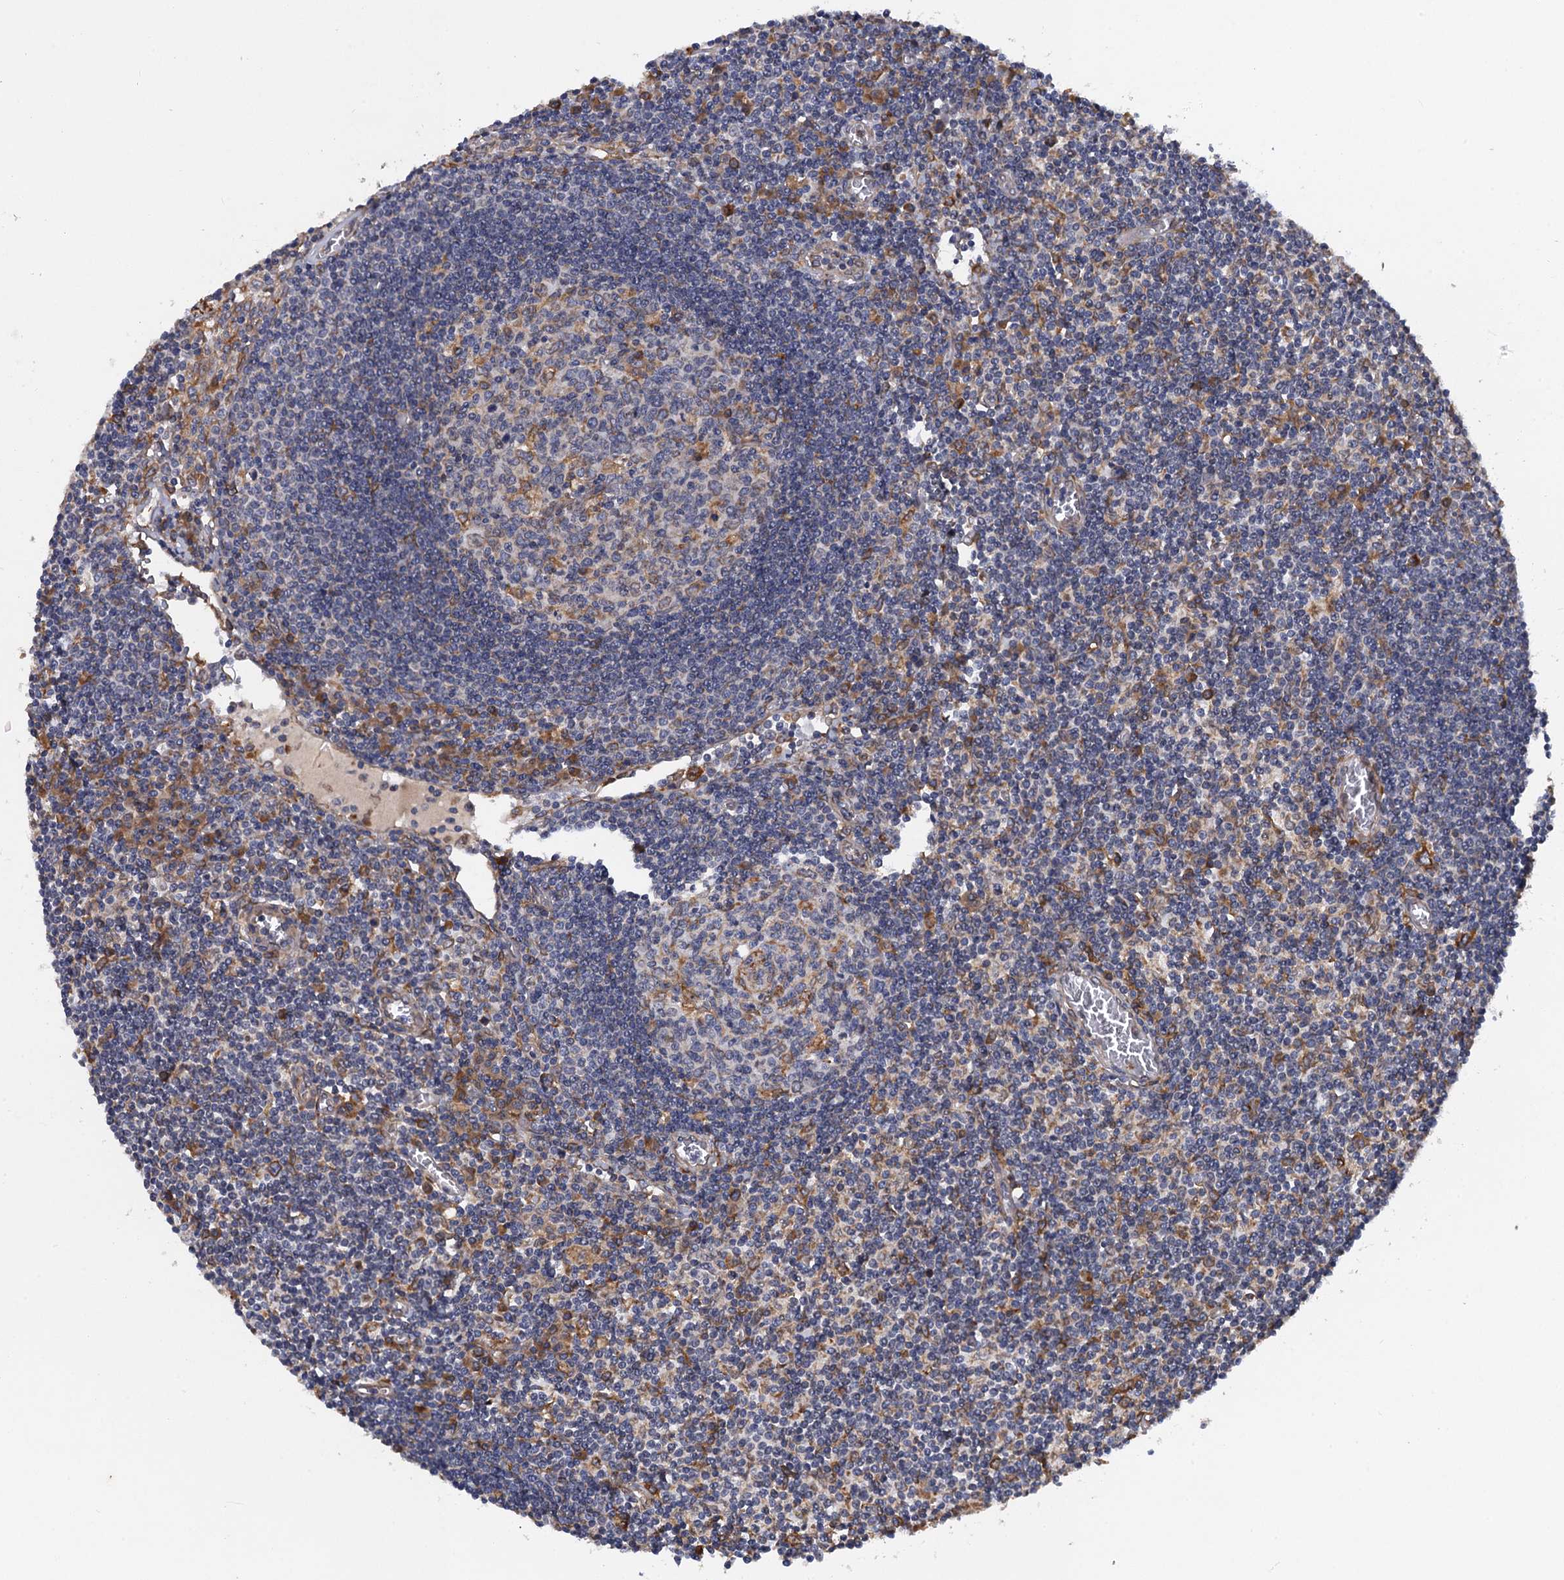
{"staining": {"intensity": "moderate", "quantity": "<25%", "location": "cytoplasmic/membranous"}, "tissue": "lymph node", "cell_type": "Germinal center cells", "image_type": "normal", "snomed": [{"axis": "morphology", "description": "Normal tissue, NOS"}, {"axis": "topography", "description": "Lymph node"}], "caption": "DAB (3,3'-diaminobenzidine) immunohistochemical staining of benign lymph node demonstrates moderate cytoplasmic/membranous protein staining in about <25% of germinal center cells. Using DAB (3,3'-diaminobenzidine) (brown) and hematoxylin (blue) stains, captured at high magnification using brightfield microscopy.", "gene": "ARMC5", "patient": {"sex": "female", "age": 55}}